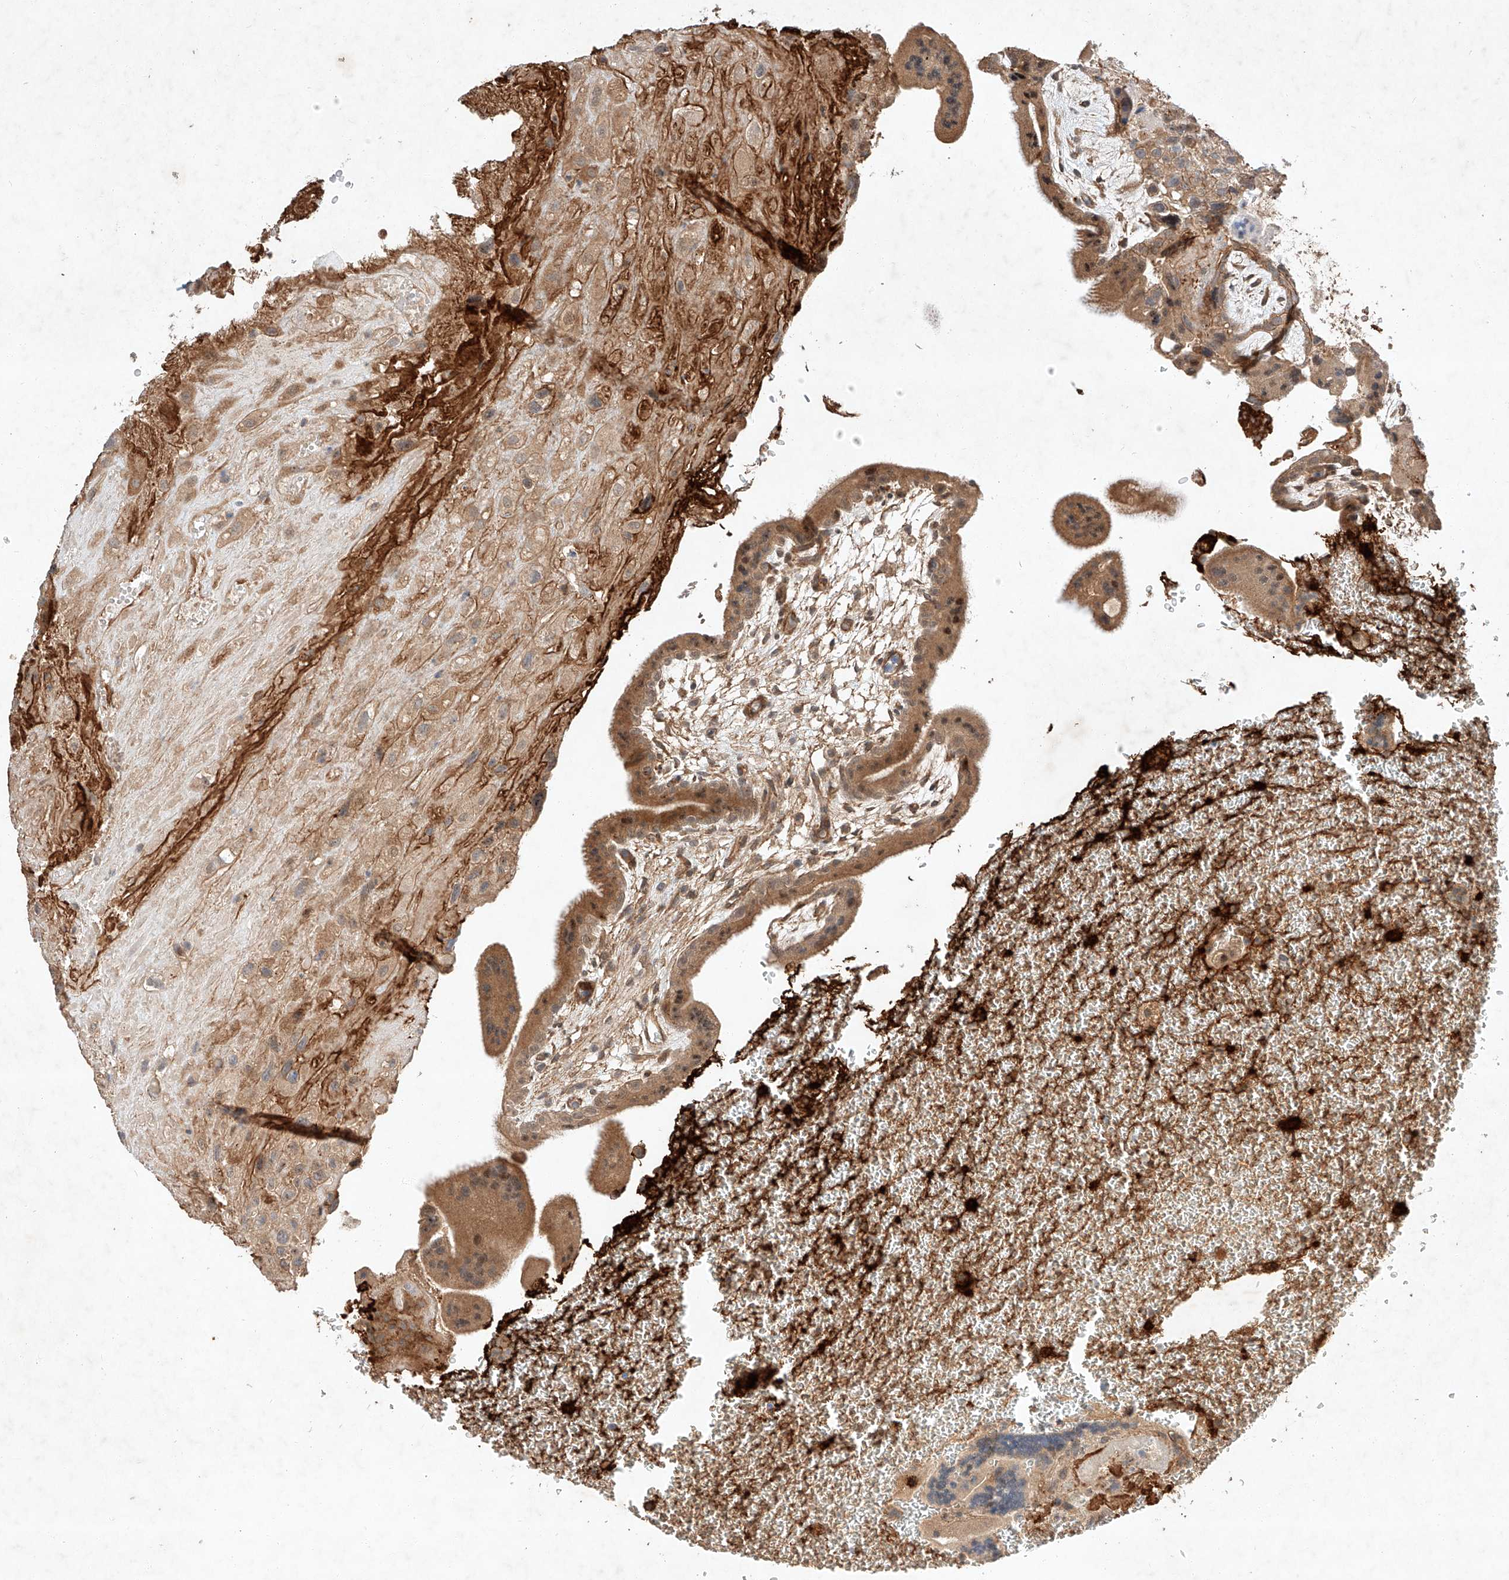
{"staining": {"intensity": "moderate", "quantity": ">75%", "location": "cytoplasmic/membranous"}, "tissue": "placenta", "cell_type": "Decidual cells", "image_type": "normal", "snomed": [{"axis": "morphology", "description": "Normal tissue, NOS"}, {"axis": "topography", "description": "Placenta"}], "caption": "An image of placenta stained for a protein reveals moderate cytoplasmic/membranous brown staining in decidual cells. (brown staining indicates protein expression, while blue staining denotes nuclei).", "gene": "ARHGAP33", "patient": {"sex": "female", "age": 35}}